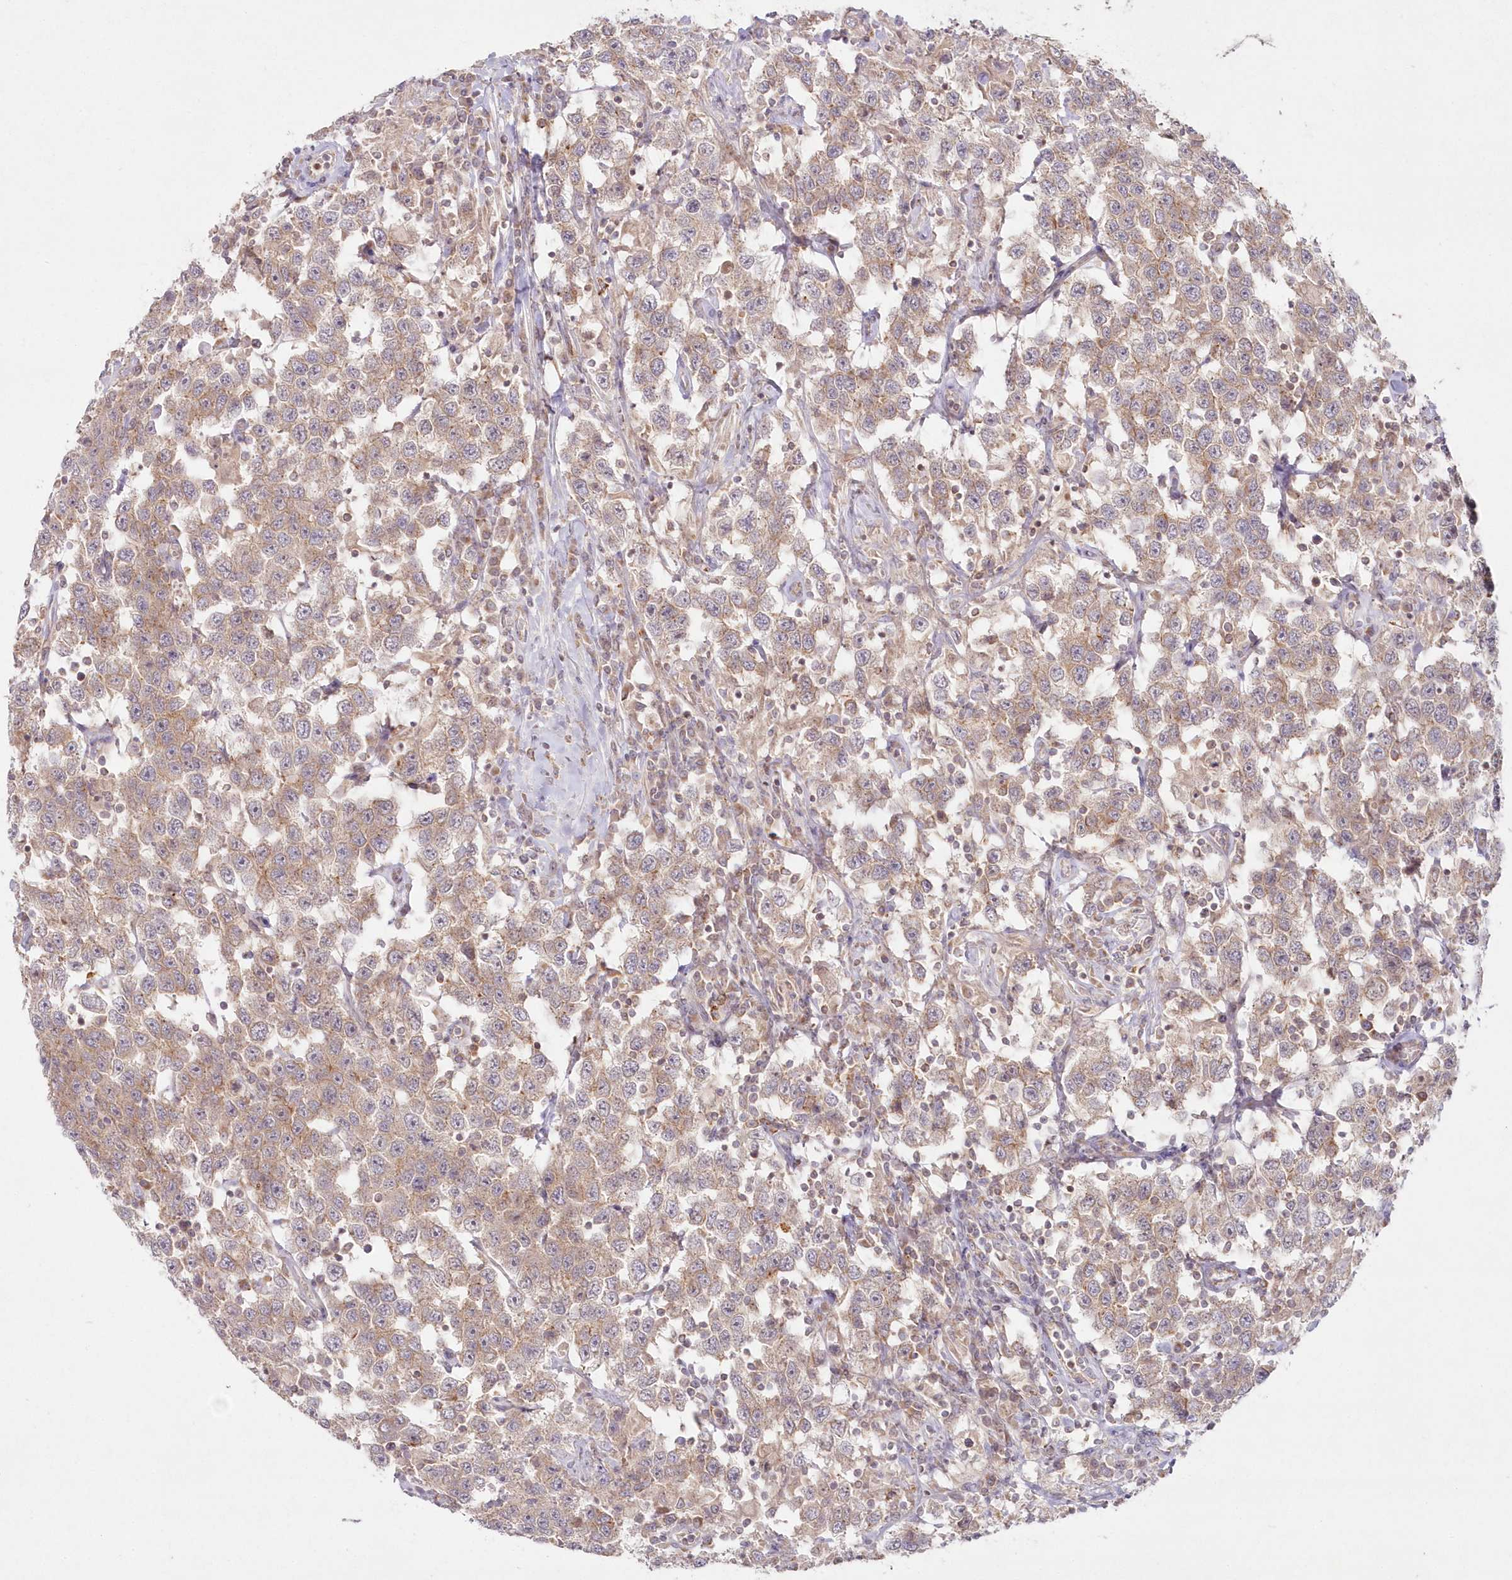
{"staining": {"intensity": "weak", "quantity": ">75%", "location": "cytoplasmic/membranous"}, "tissue": "testis cancer", "cell_type": "Tumor cells", "image_type": "cancer", "snomed": [{"axis": "morphology", "description": "Seminoma, NOS"}, {"axis": "topography", "description": "Testis"}], "caption": "Immunohistochemistry histopathology image of human testis seminoma stained for a protein (brown), which demonstrates low levels of weak cytoplasmic/membranous staining in approximately >75% of tumor cells.", "gene": "ARSB", "patient": {"sex": "male", "age": 41}}